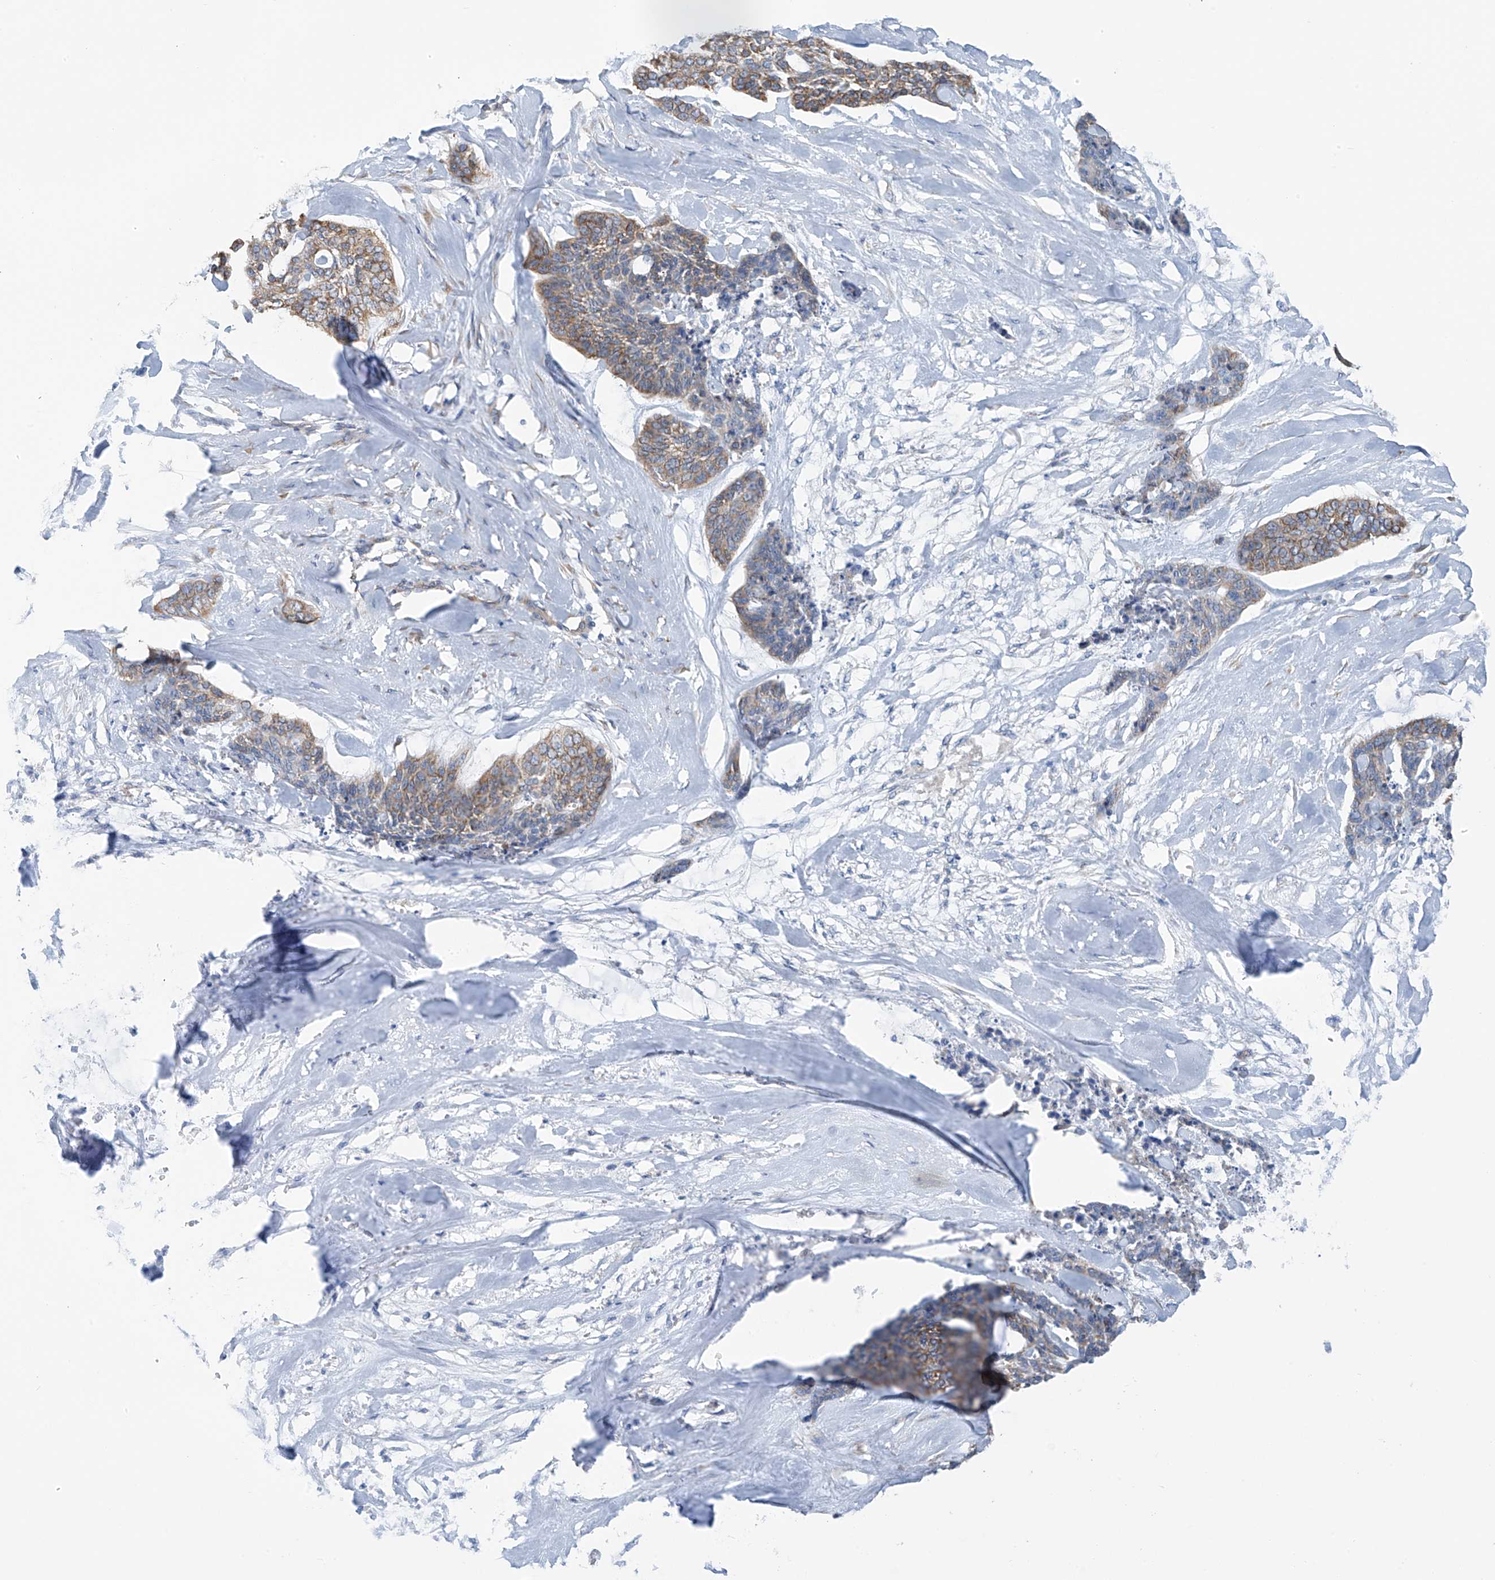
{"staining": {"intensity": "moderate", "quantity": ">75%", "location": "cytoplasmic/membranous"}, "tissue": "skin cancer", "cell_type": "Tumor cells", "image_type": "cancer", "snomed": [{"axis": "morphology", "description": "Basal cell carcinoma"}, {"axis": "topography", "description": "Skin"}], "caption": "Skin cancer (basal cell carcinoma) tissue demonstrates moderate cytoplasmic/membranous staining in about >75% of tumor cells, visualized by immunohistochemistry.", "gene": "RCN2", "patient": {"sex": "female", "age": 64}}